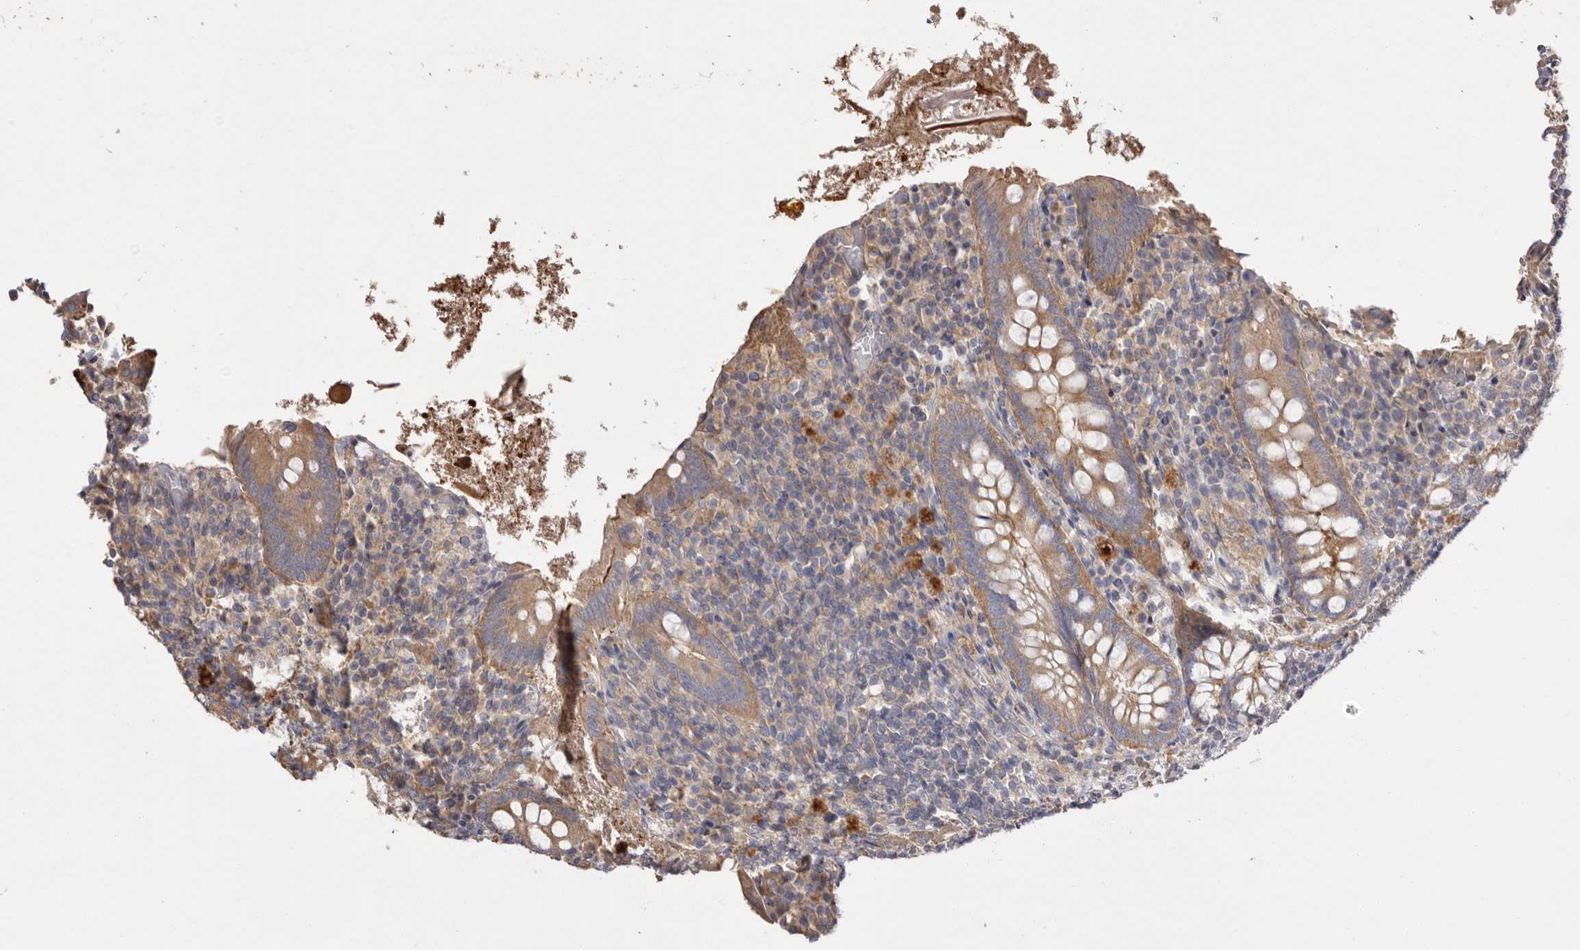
{"staining": {"intensity": "moderate", "quantity": ">75%", "location": "cytoplasmic/membranous"}, "tissue": "appendix", "cell_type": "Glandular cells", "image_type": "normal", "snomed": [{"axis": "morphology", "description": "Normal tissue, NOS"}, {"axis": "topography", "description": "Appendix"}], "caption": "Normal appendix exhibits moderate cytoplasmic/membranous expression in approximately >75% of glandular cells, visualized by immunohistochemistry. (DAB = brown stain, brightfield microscopy at high magnification).", "gene": "FAM167B", "patient": {"sex": "female", "age": 17}}